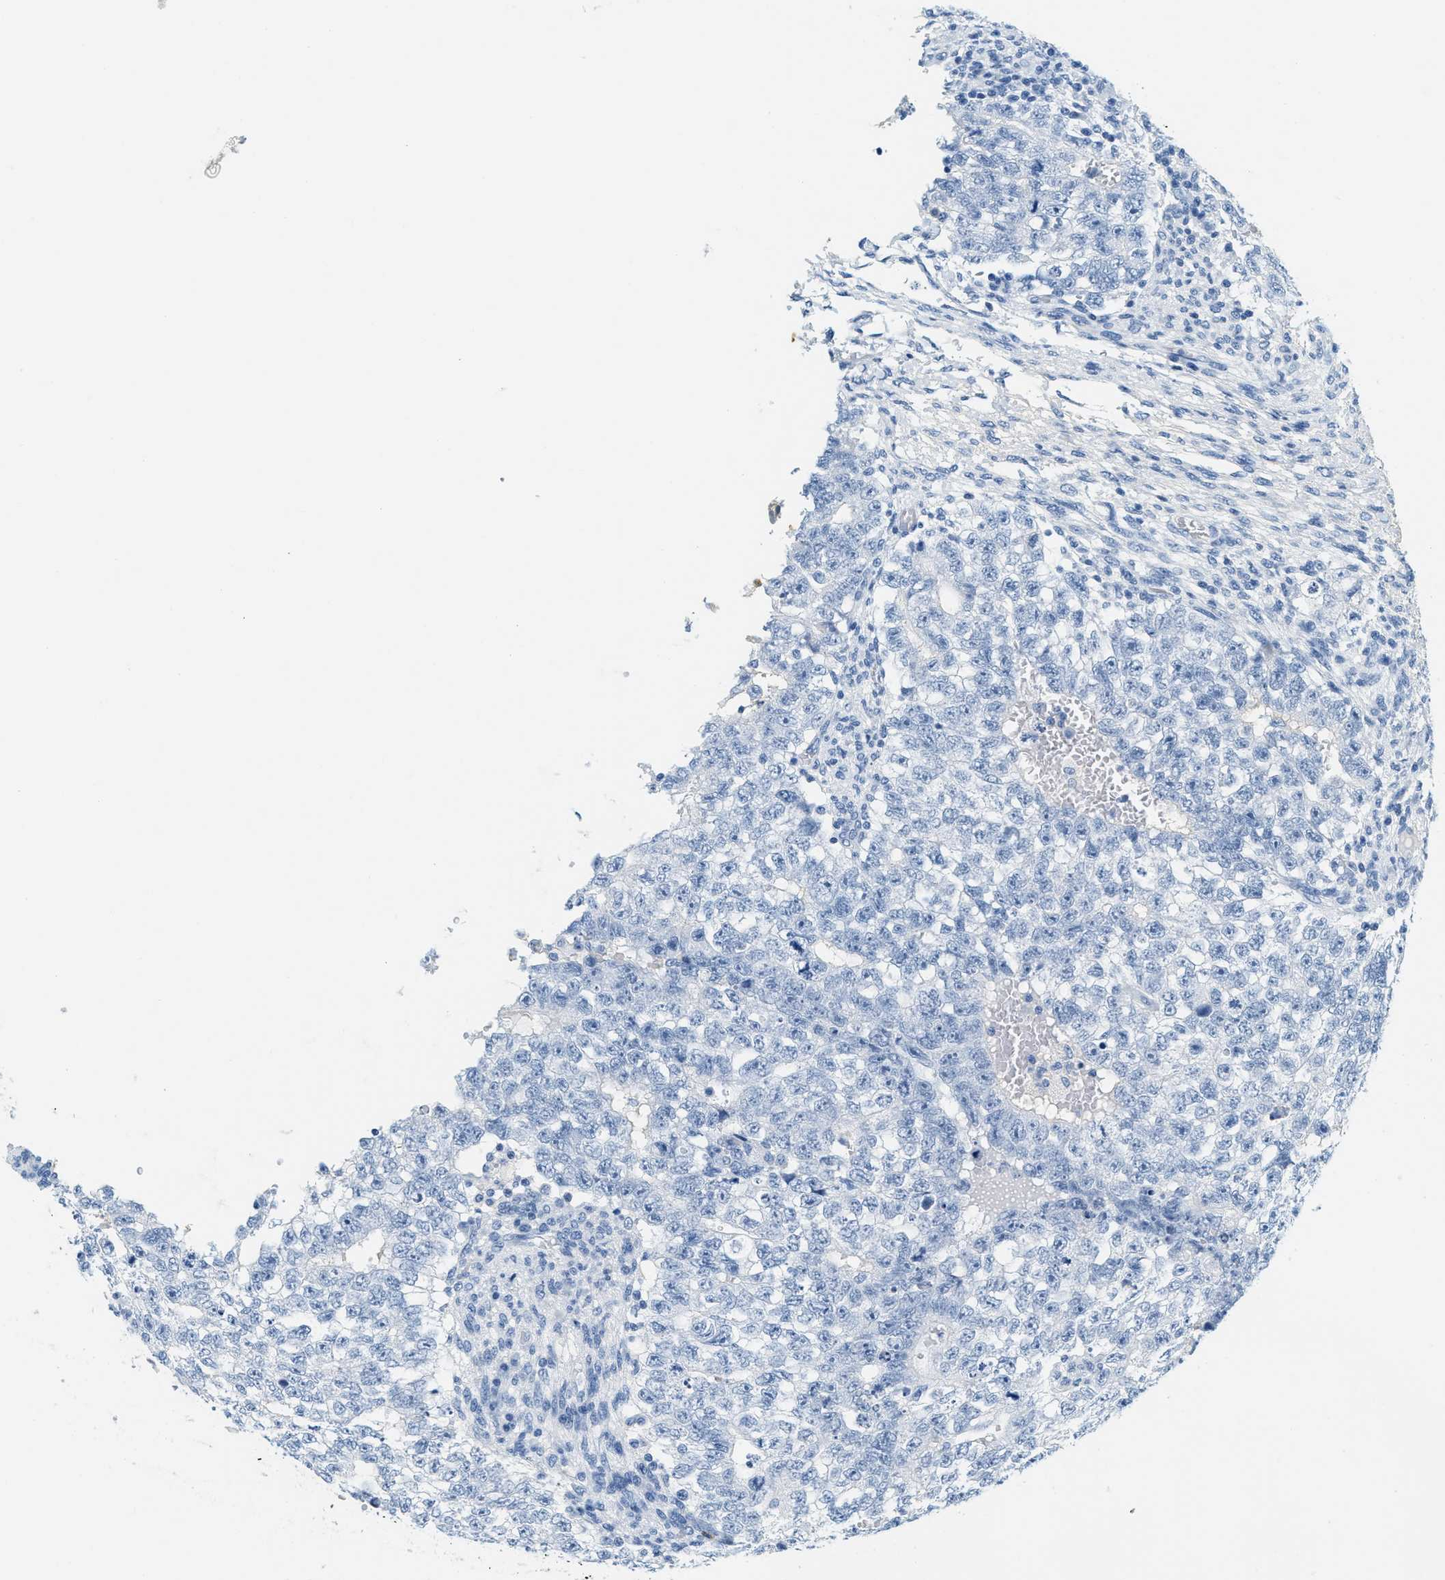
{"staining": {"intensity": "negative", "quantity": "none", "location": "none"}, "tissue": "testis cancer", "cell_type": "Tumor cells", "image_type": "cancer", "snomed": [{"axis": "morphology", "description": "Seminoma, NOS"}, {"axis": "morphology", "description": "Carcinoma, Embryonal, NOS"}, {"axis": "topography", "description": "Testis"}], "caption": "Tumor cells show no significant protein expression in testis cancer. The staining was performed using DAB to visualize the protein expression in brown, while the nuclei were stained in blue with hematoxylin (Magnification: 20x).", "gene": "LCN2", "patient": {"sex": "male", "age": 38}}